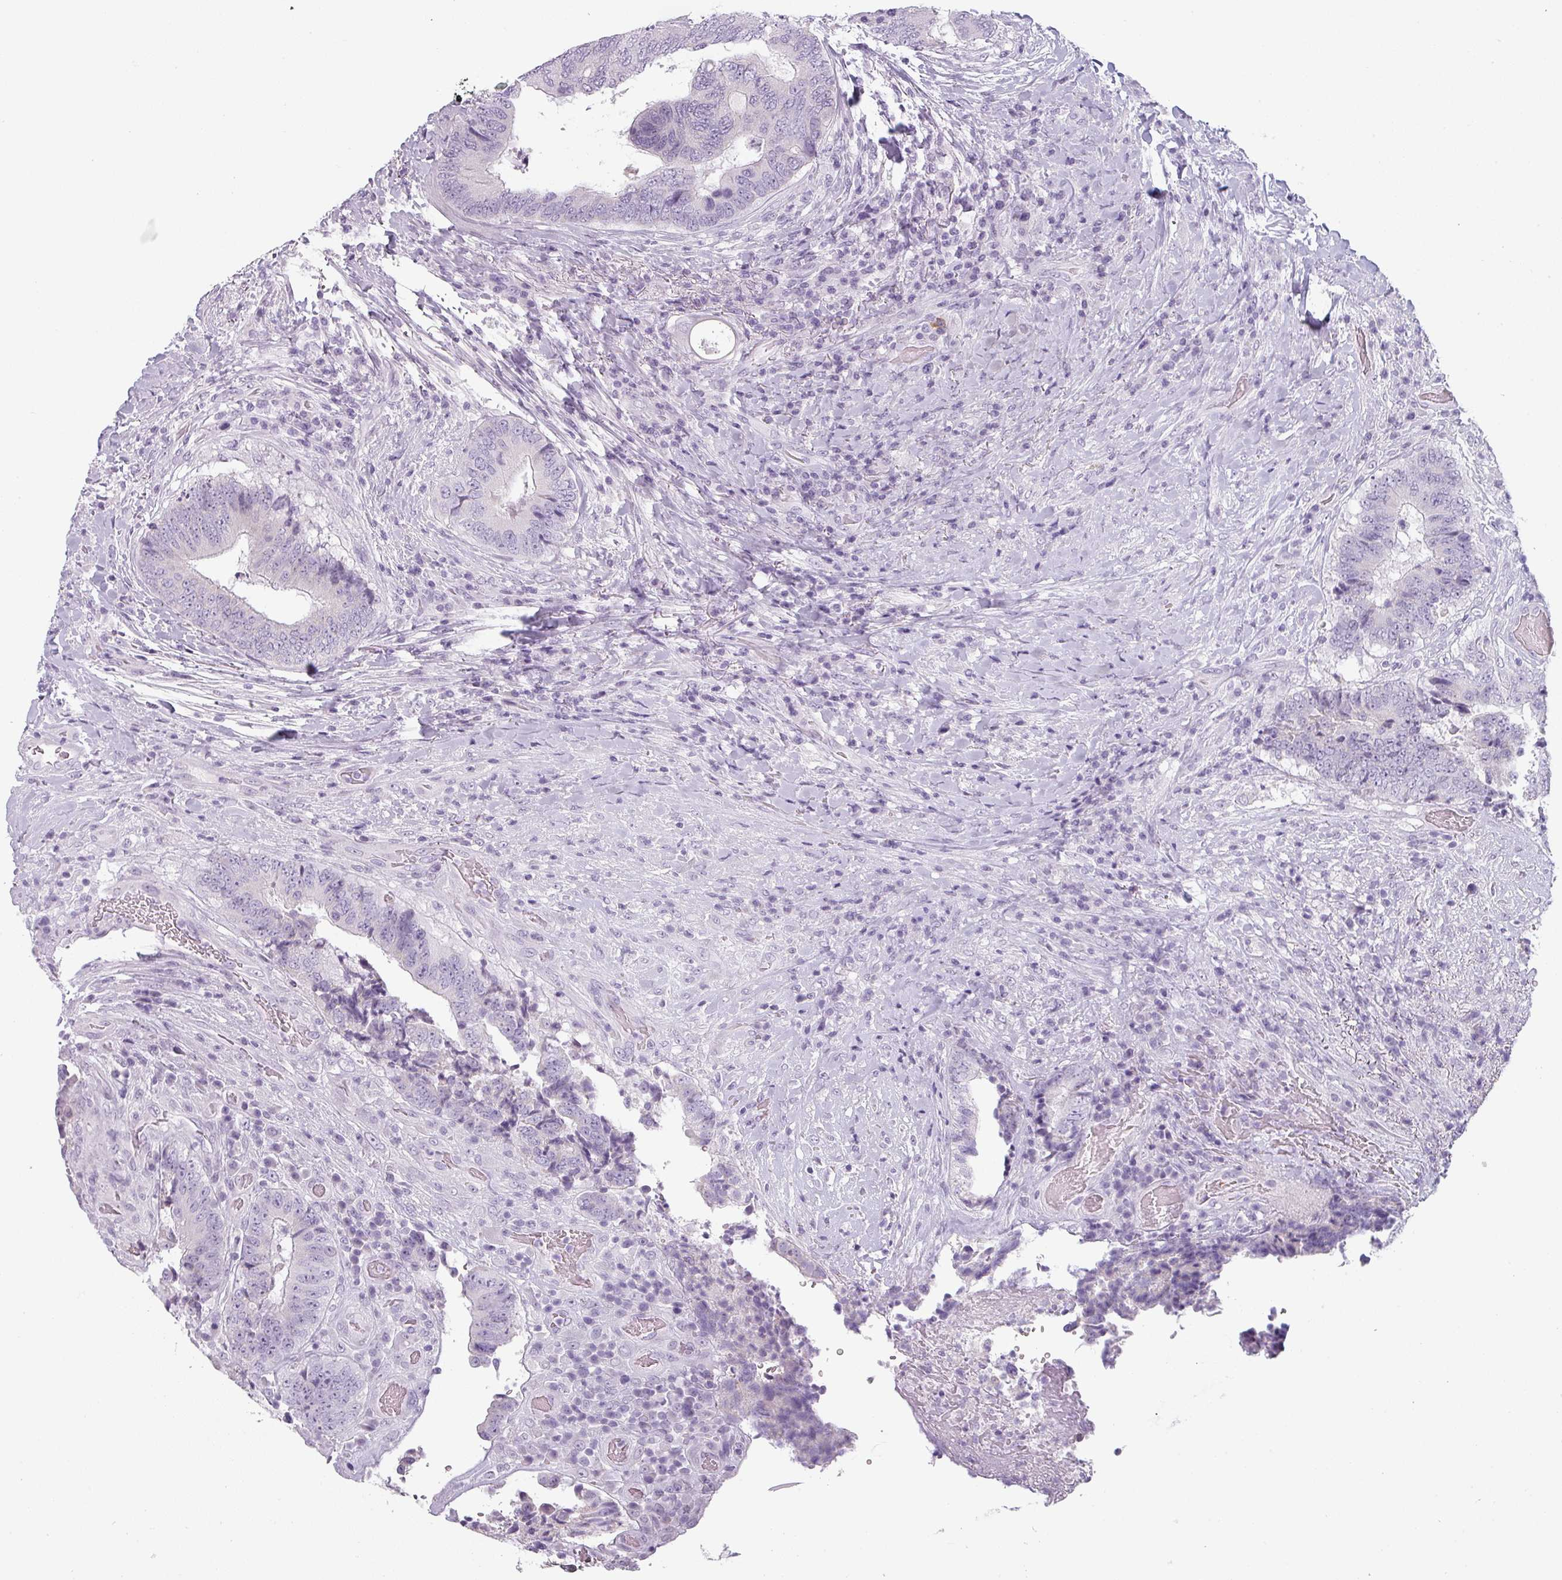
{"staining": {"intensity": "negative", "quantity": "none", "location": "none"}, "tissue": "colorectal cancer", "cell_type": "Tumor cells", "image_type": "cancer", "snomed": [{"axis": "morphology", "description": "Adenocarcinoma, NOS"}, {"axis": "topography", "description": "Rectum"}], "caption": "Tumor cells show no significant protein staining in colorectal cancer (adenocarcinoma).", "gene": "SFTPA1", "patient": {"sex": "male", "age": 72}}